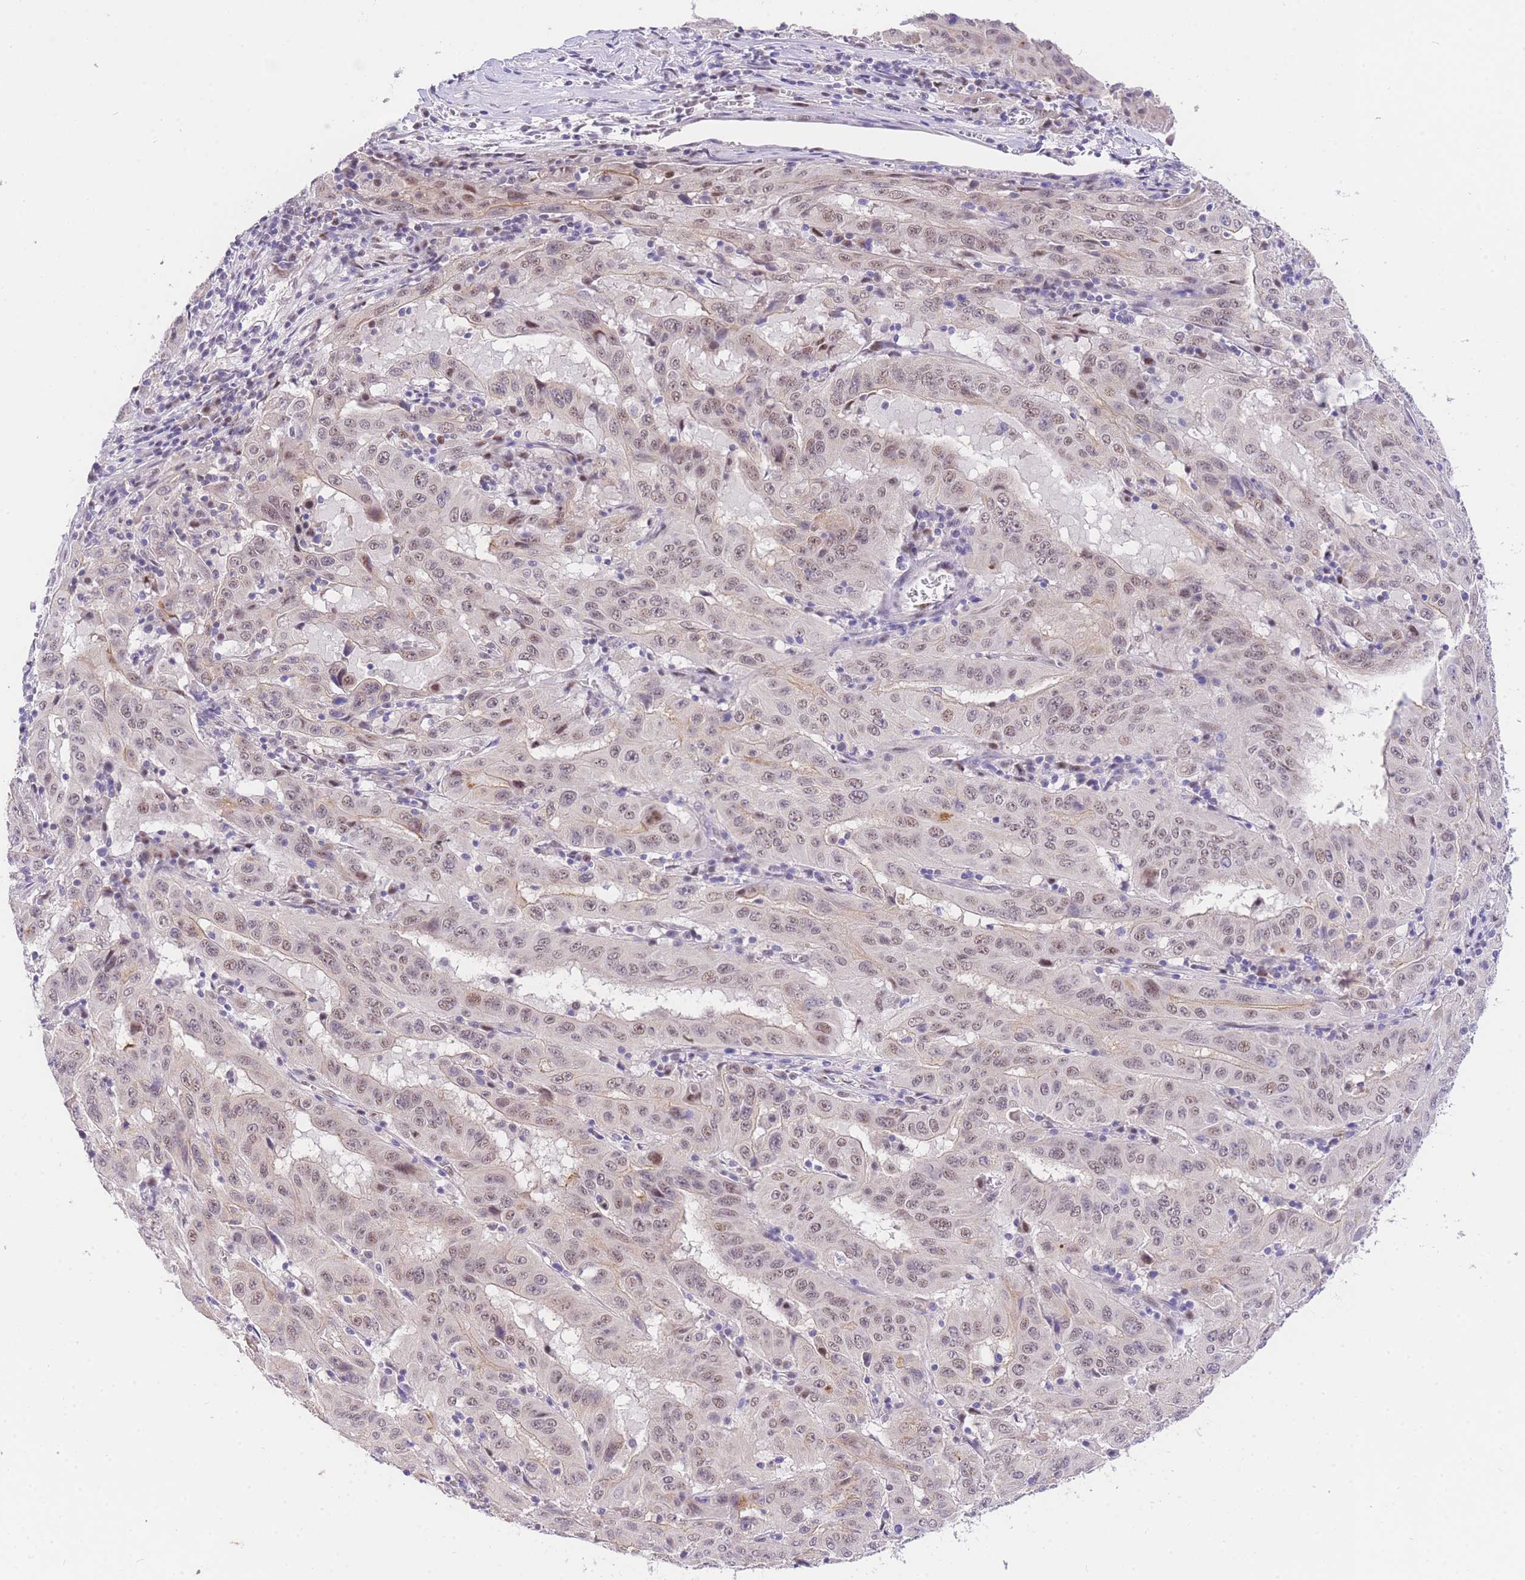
{"staining": {"intensity": "weak", "quantity": ">75%", "location": "nuclear"}, "tissue": "pancreatic cancer", "cell_type": "Tumor cells", "image_type": "cancer", "snomed": [{"axis": "morphology", "description": "Adenocarcinoma, NOS"}, {"axis": "topography", "description": "Pancreas"}], "caption": "Protein staining shows weak nuclear staining in approximately >75% of tumor cells in pancreatic cancer. (DAB (3,3'-diaminobenzidine) = brown stain, brightfield microscopy at high magnification).", "gene": "SLC35F2", "patient": {"sex": "male", "age": 63}}